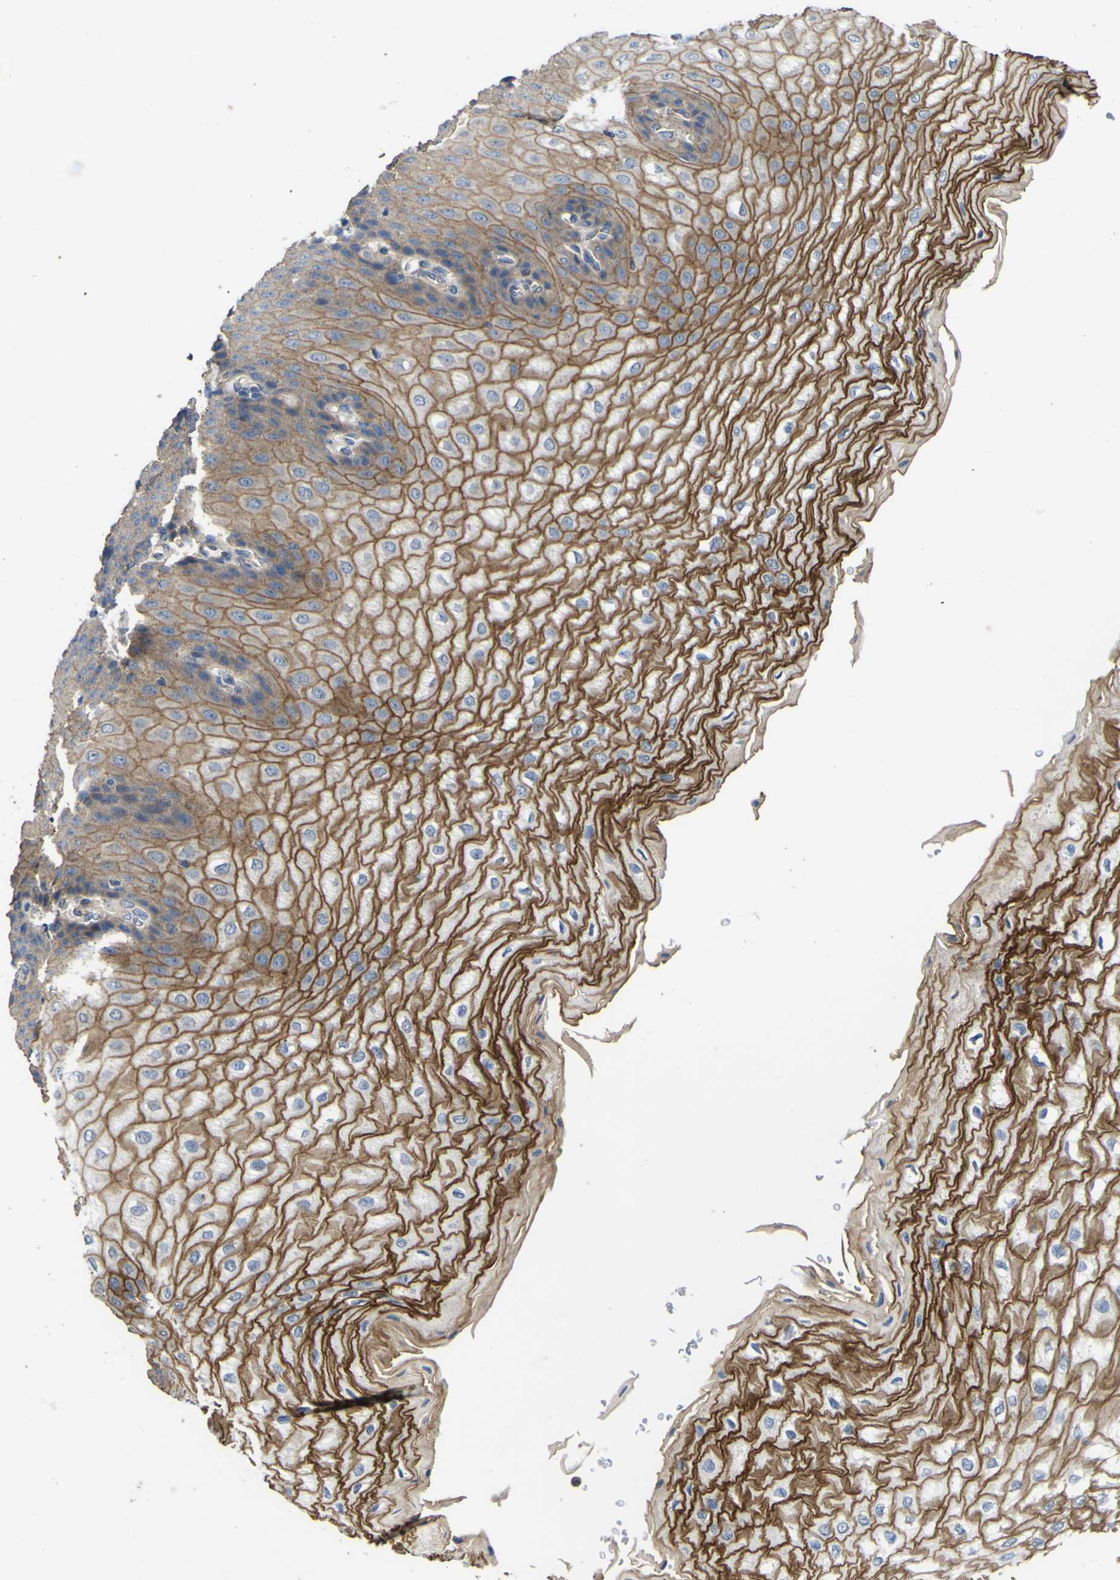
{"staining": {"intensity": "strong", "quantity": ">75%", "location": "cytoplasmic/membranous"}, "tissue": "esophagus", "cell_type": "Squamous epithelial cells", "image_type": "normal", "snomed": [{"axis": "morphology", "description": "Normal tissue, NOS"}, {"axis": "topography", "description": "Esophagus"}], "caption": "High-magnification brightfield microscopy of unremarkable esophagus stained with DAB (3,3'-diaminobenzidine) (brown) and counterstained with hematoxylin (blue). squamous epithelial cells exhibit strong cytoplasmic/membranous expression is present in approximately>75% of cells.", "gene": "TNFSF15", "patient": {"sex": "male", "age": 54}}